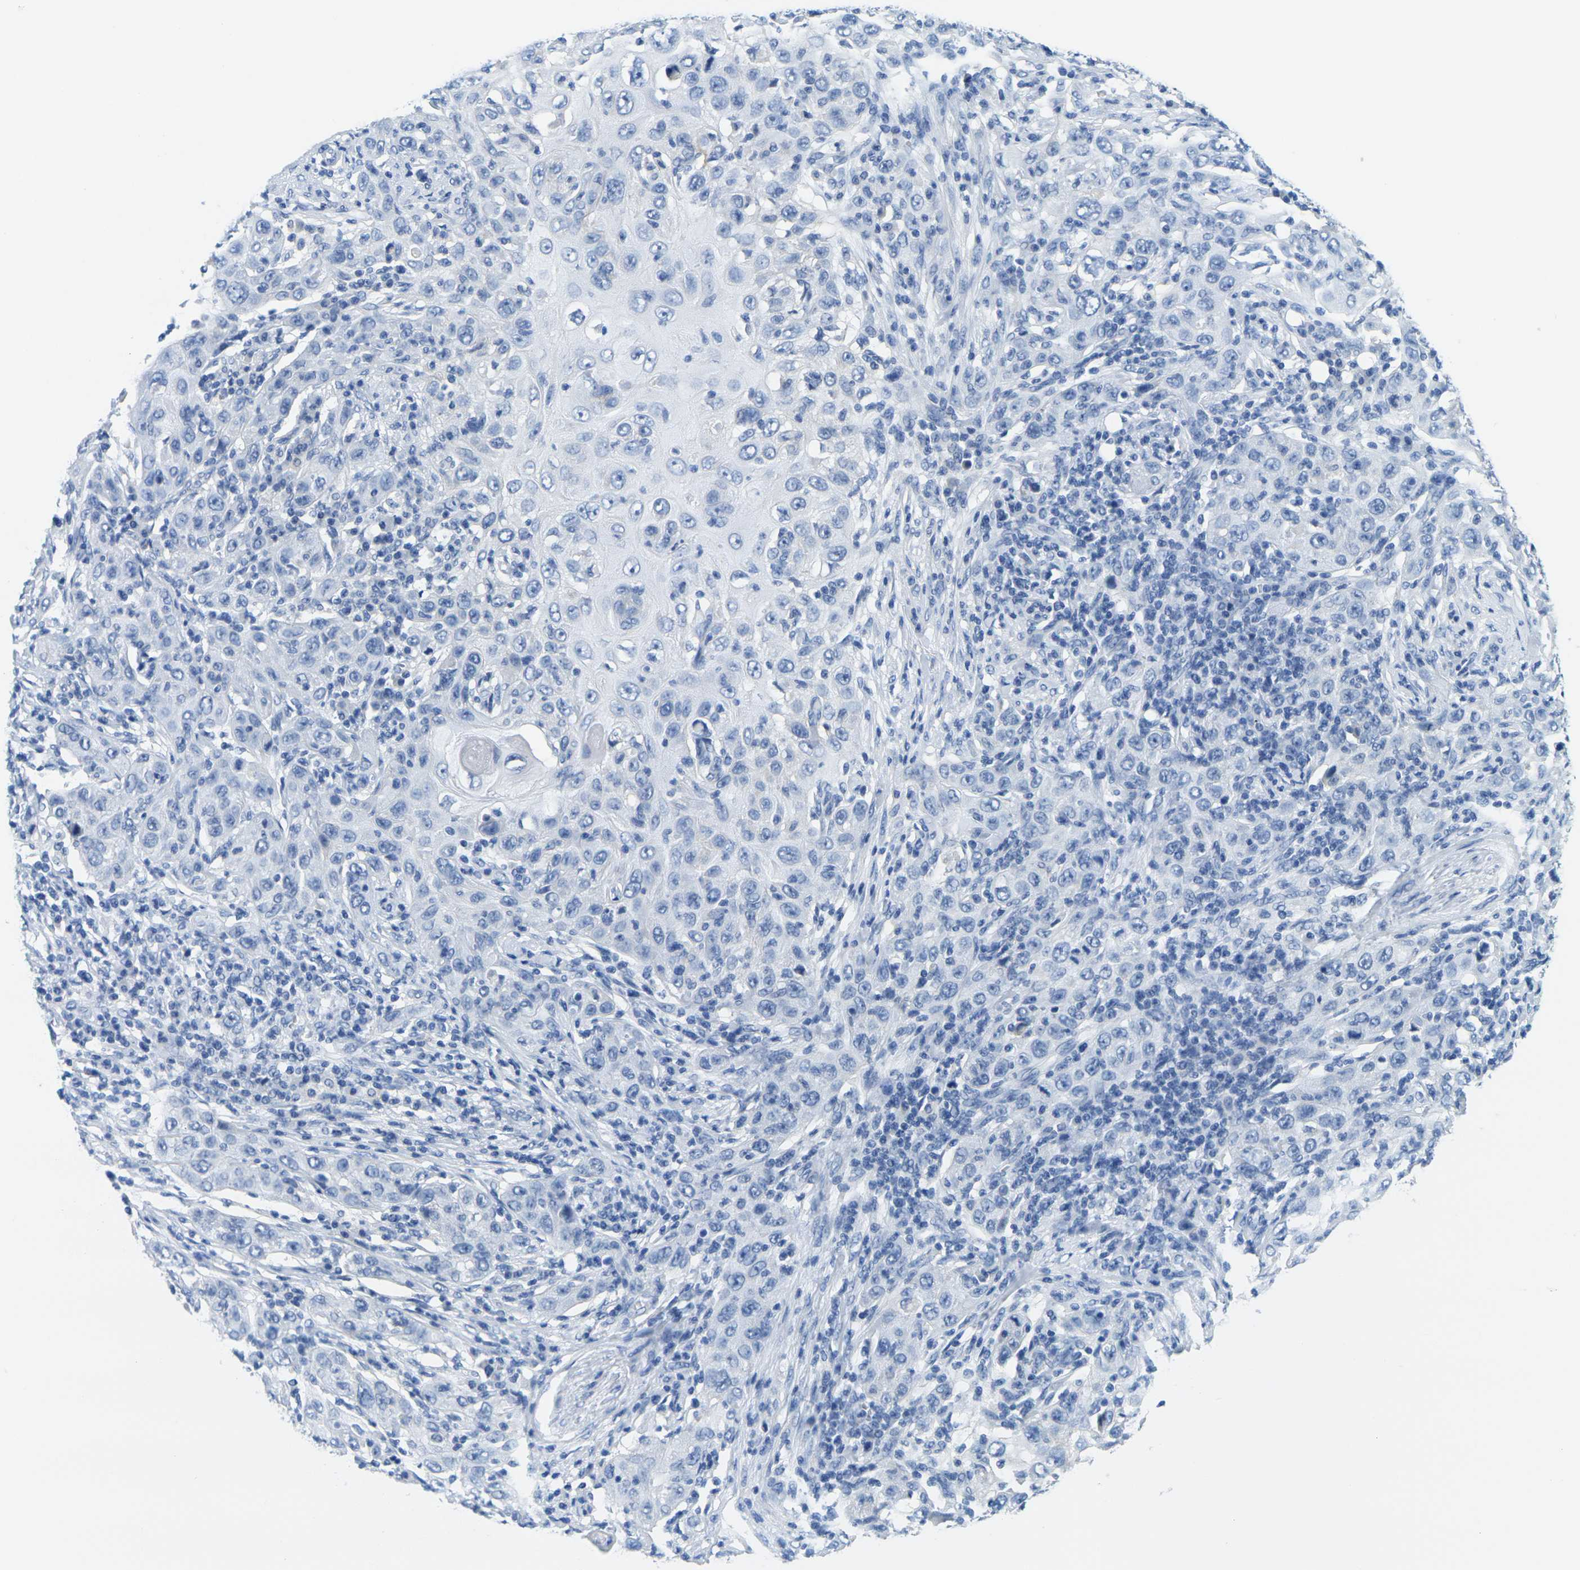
{"staining": {"intensity": "negative", "quantity": "none", "location": "none"}, "tissue": "skin cancer", "cell_type": "Tumor cells", "image_type": "cancer", "snomed": [{"axis": "morphology", "description": "Squamous cell carcinoma, NOS"}, {"axis": "topography", "description": "Skin"}], "caption": "Immunohistochemistry (IHC) of skin squamous cell carcinoma displays no positivity in tumor cells. (Brightfield microscopy of DAB (3,3'-diaminobenzidine) immunohistochemistry (IHC) at high magnification).", "gene": "FAM3D", "patient": {"sex": "female", "age": 88}}